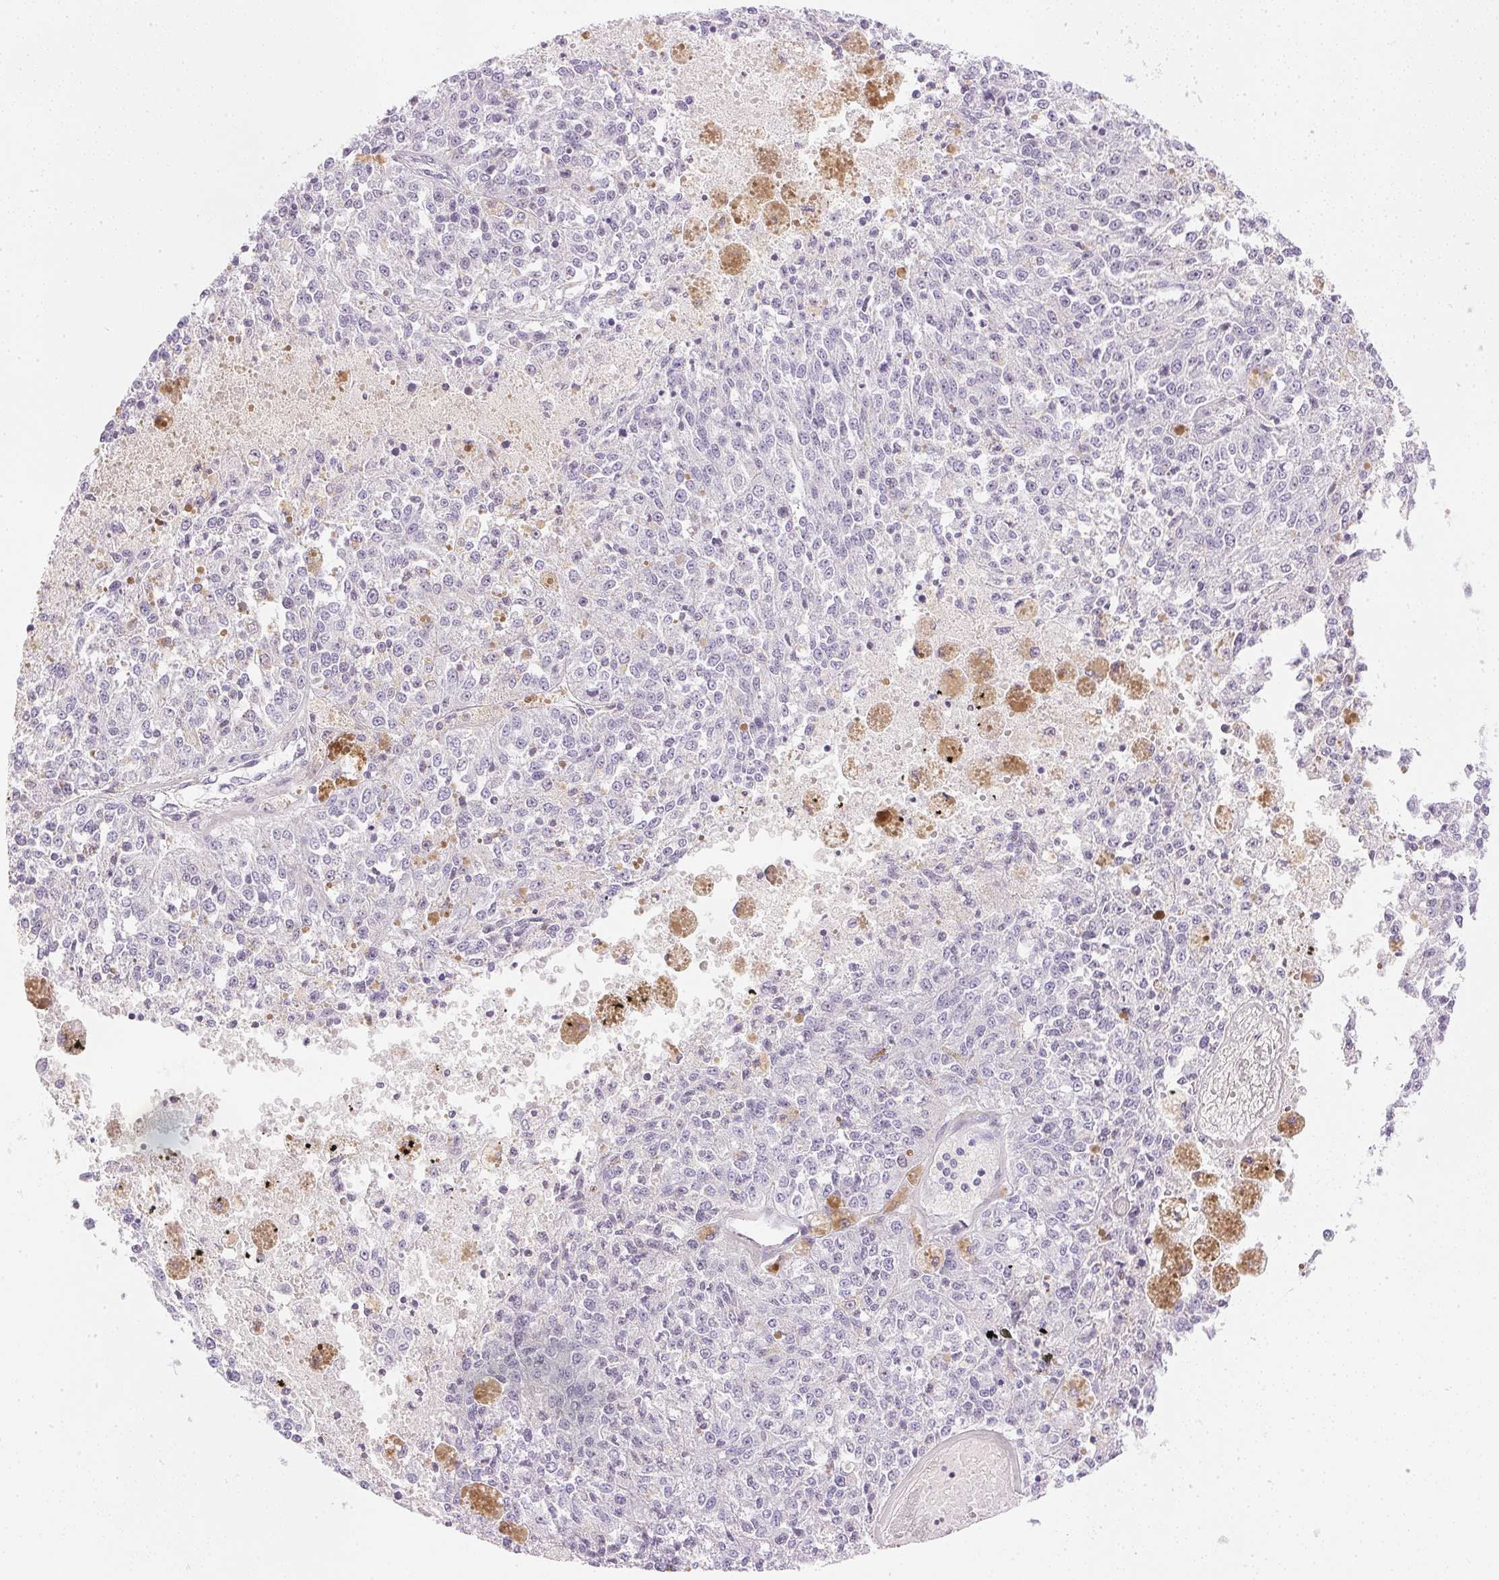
{"staining": {"intensity": "negative", "quantity": "none", "location": "none"}, "tissue": "melanoma", "cell_type": "Tumor cells", "image_type": "cancer", "snomed": [{"axis": "morphology", "description": "Malignant melanoma, Metastatic site"}, {"axis": "topography", "description": "Lymph node"}], "caption": "Human malignant melanoma (metastatic site) stained for a protein using IHC reveals no staining in tumor cells.", "gene": "CPB1", "patient": {"sex": "female", "age": 64}}